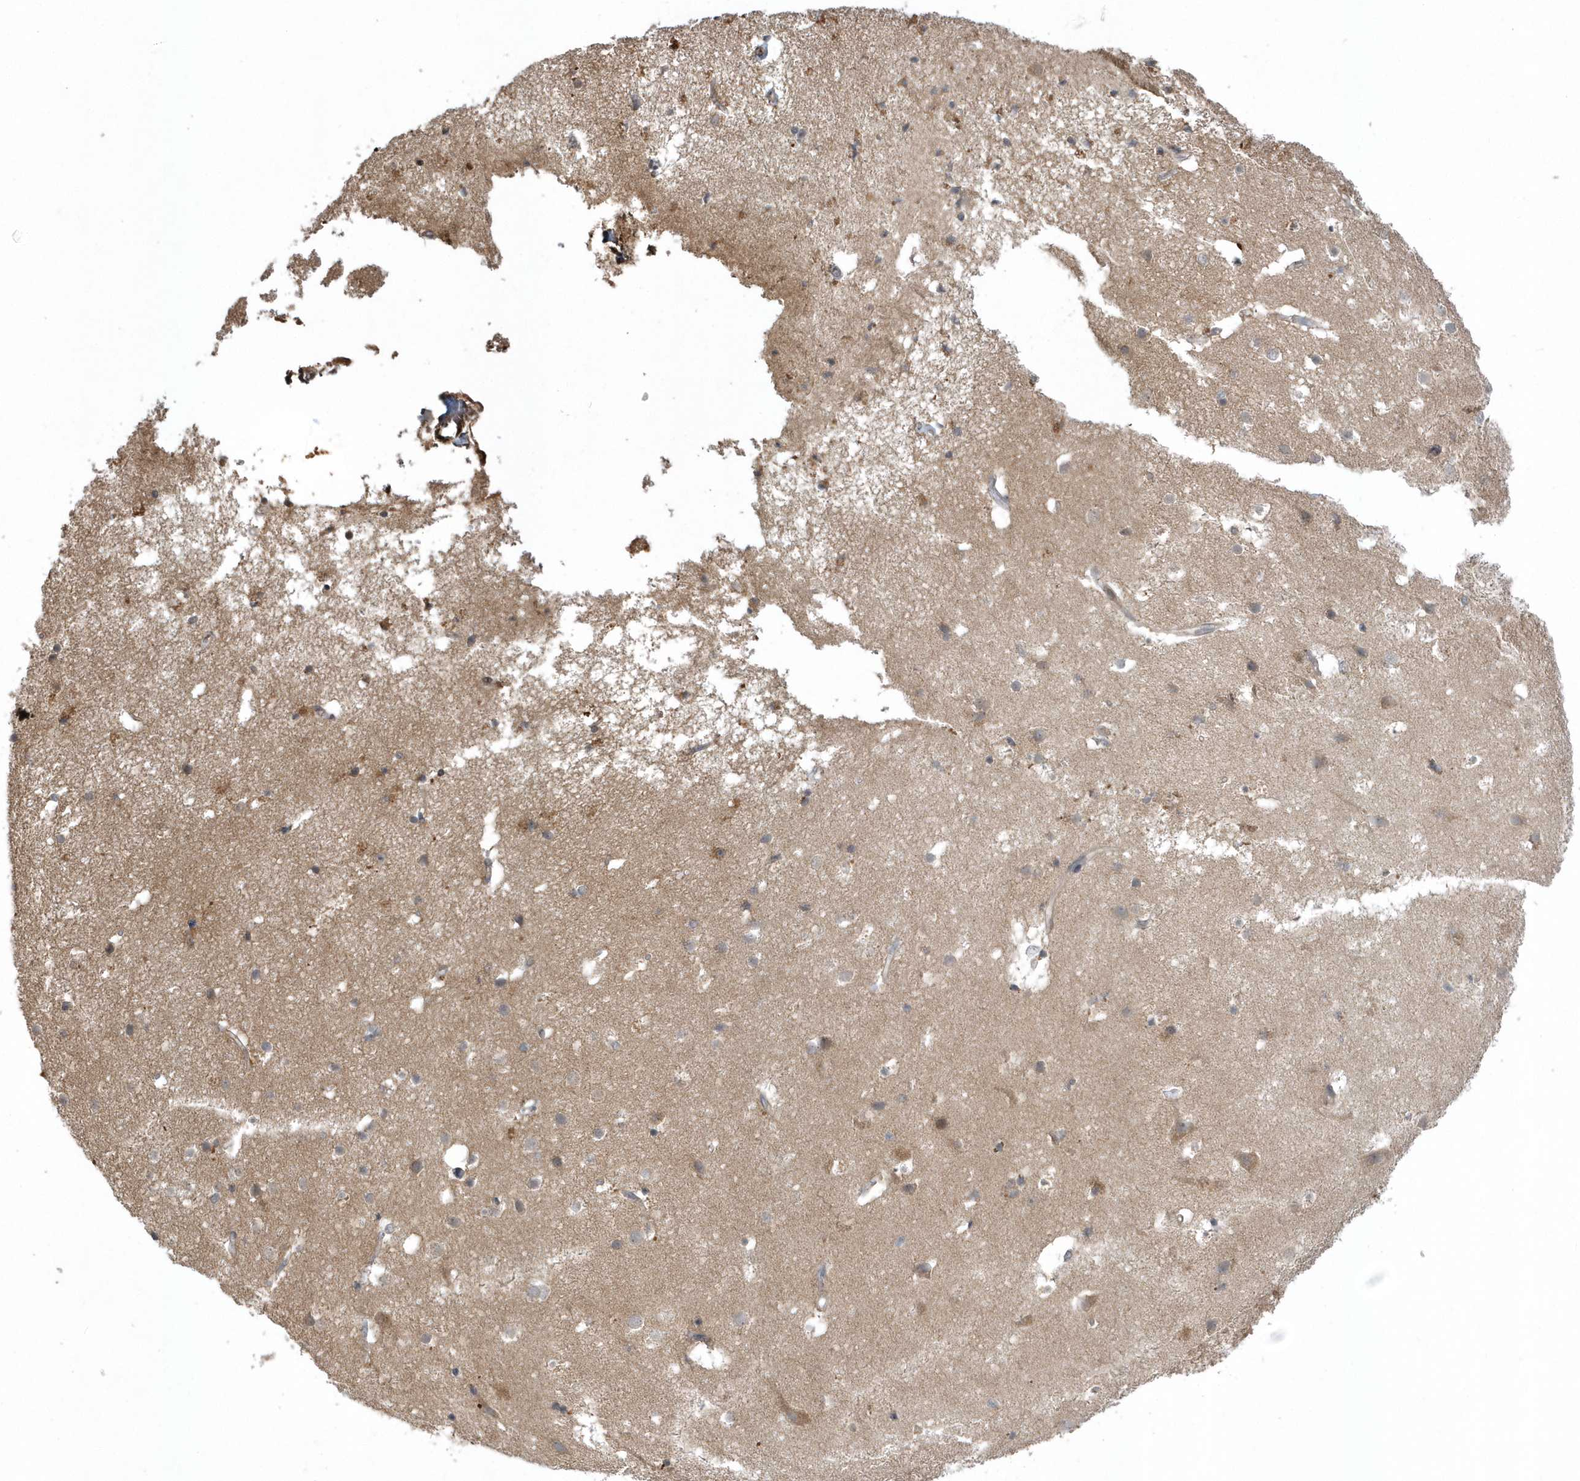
{"staining": {"intensity": "moderate", "quantity": ">75%", "location": "cytoplasmic/membranous"}, "tissue": "cerebral cortex", "cell_type": "Endothelial cells", "image_type": "normal", "snomed": [{"axis": "morphology", "description": "Normal tissue, NOS"}, {"axis": "topography", "description": "Cerebral cortex"}], "caption": "Moderate cytoplasmic/membranous protein positivity is seen in approximately >75% of endothelial cells in cerebral cortex. The staining was performed using DAB (3,3'-diaminobenzidine) to visualize the protein expression in brown, while the nuclei were stained in blue with hematoxylin (Magnification: 20x).", "gene": "HMGCS1", "patient": {"sex": "male", "age": 54}}